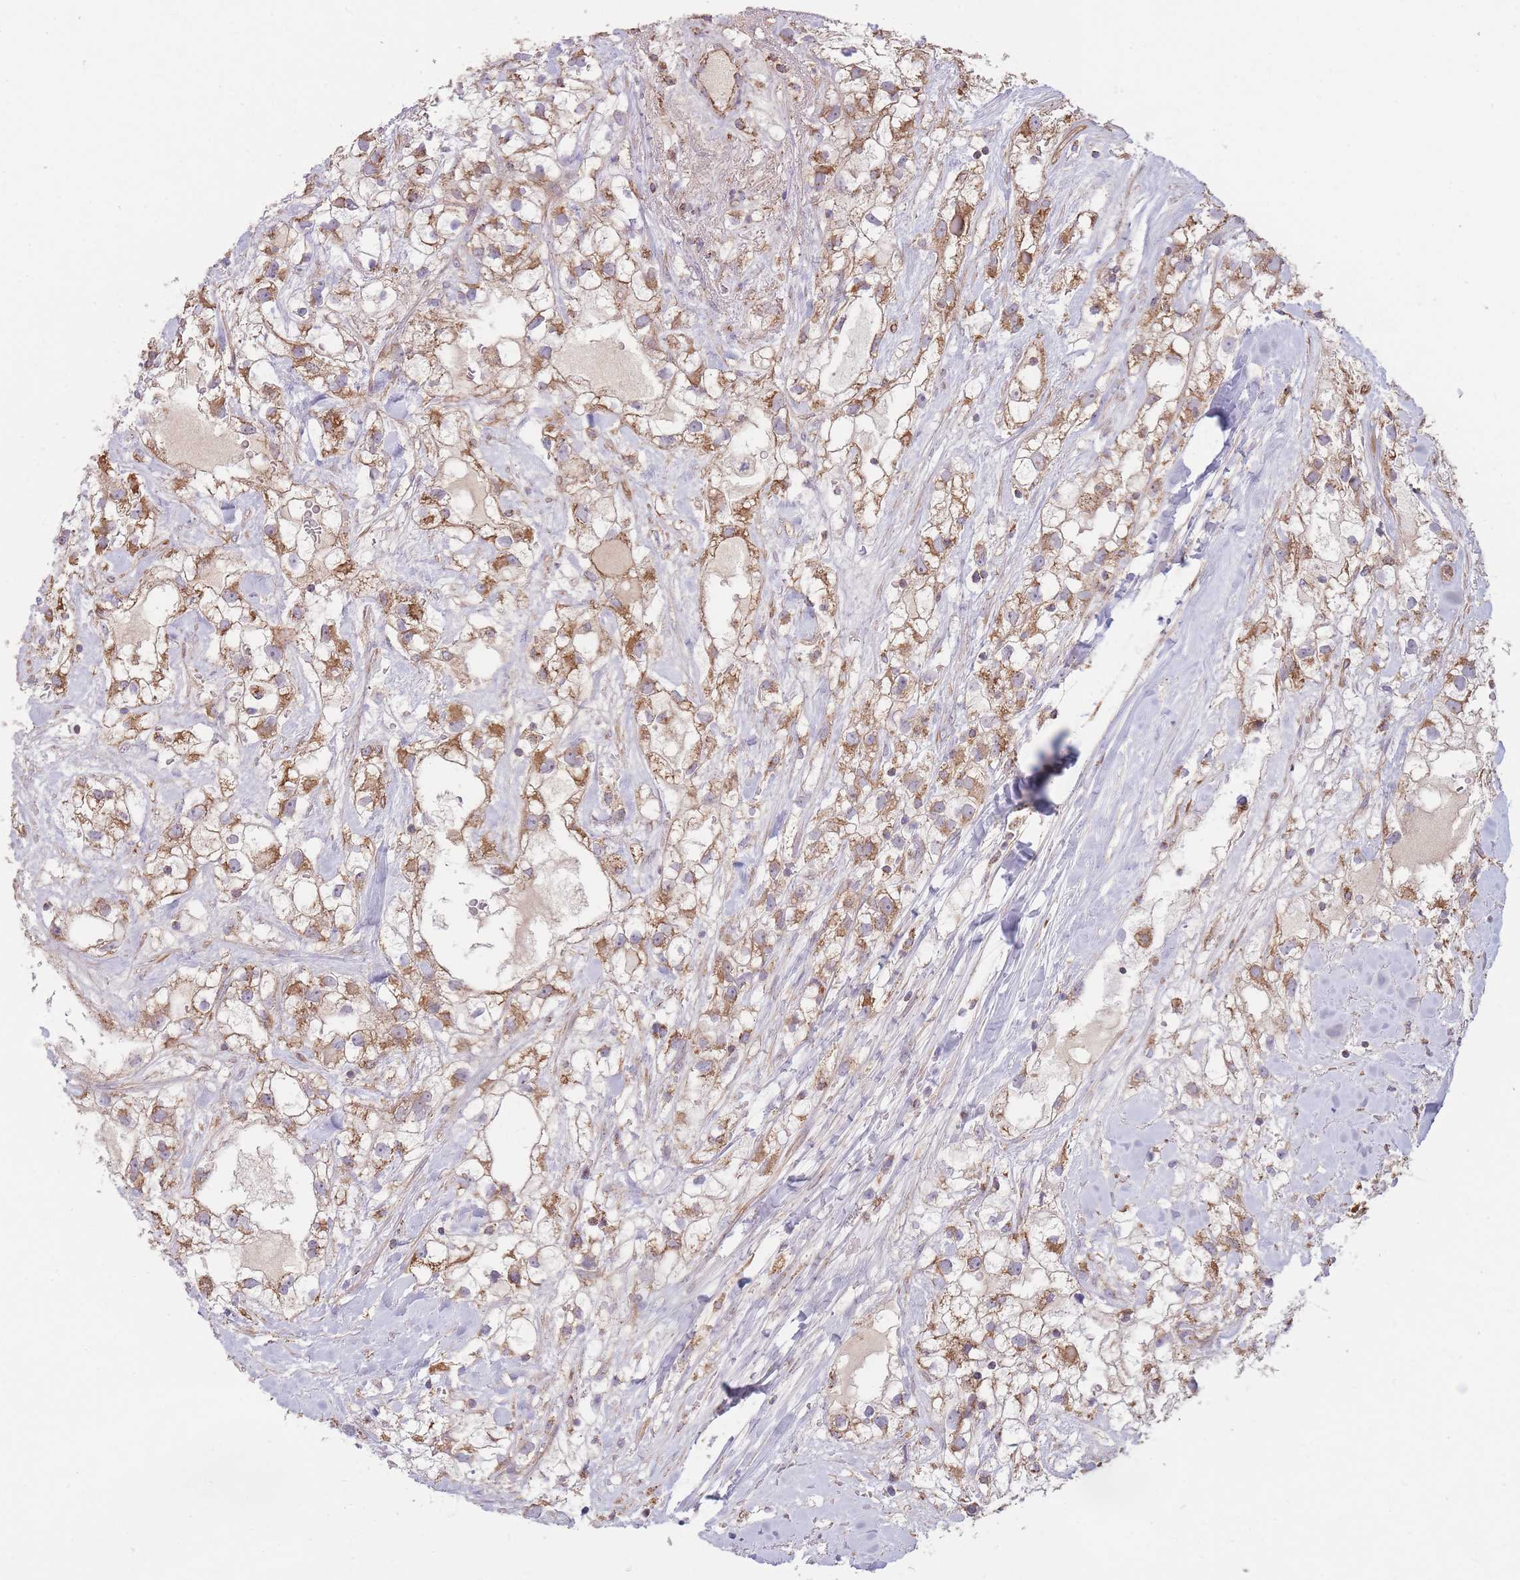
{"staining": {"intensity": "moderate", "quantity": ">75%", "location": "cytoplasmic/membranous"}, "tissue": "renal cancer", "cell_type": "Tumor cells", "image_type": "cancer", "snomed": [{"axis": "morphology", "description": "Adenocarcinoma, NOS"}, {"axis": "topography", "description": "Kidney"}], "caption": "Renal cancer tissue exhibits moderate cytoplasmic/membranous positivity in approximately >75% of tumor cells", "gene": "KIF16B", "patient": {"sex": "male", "age": 59}}